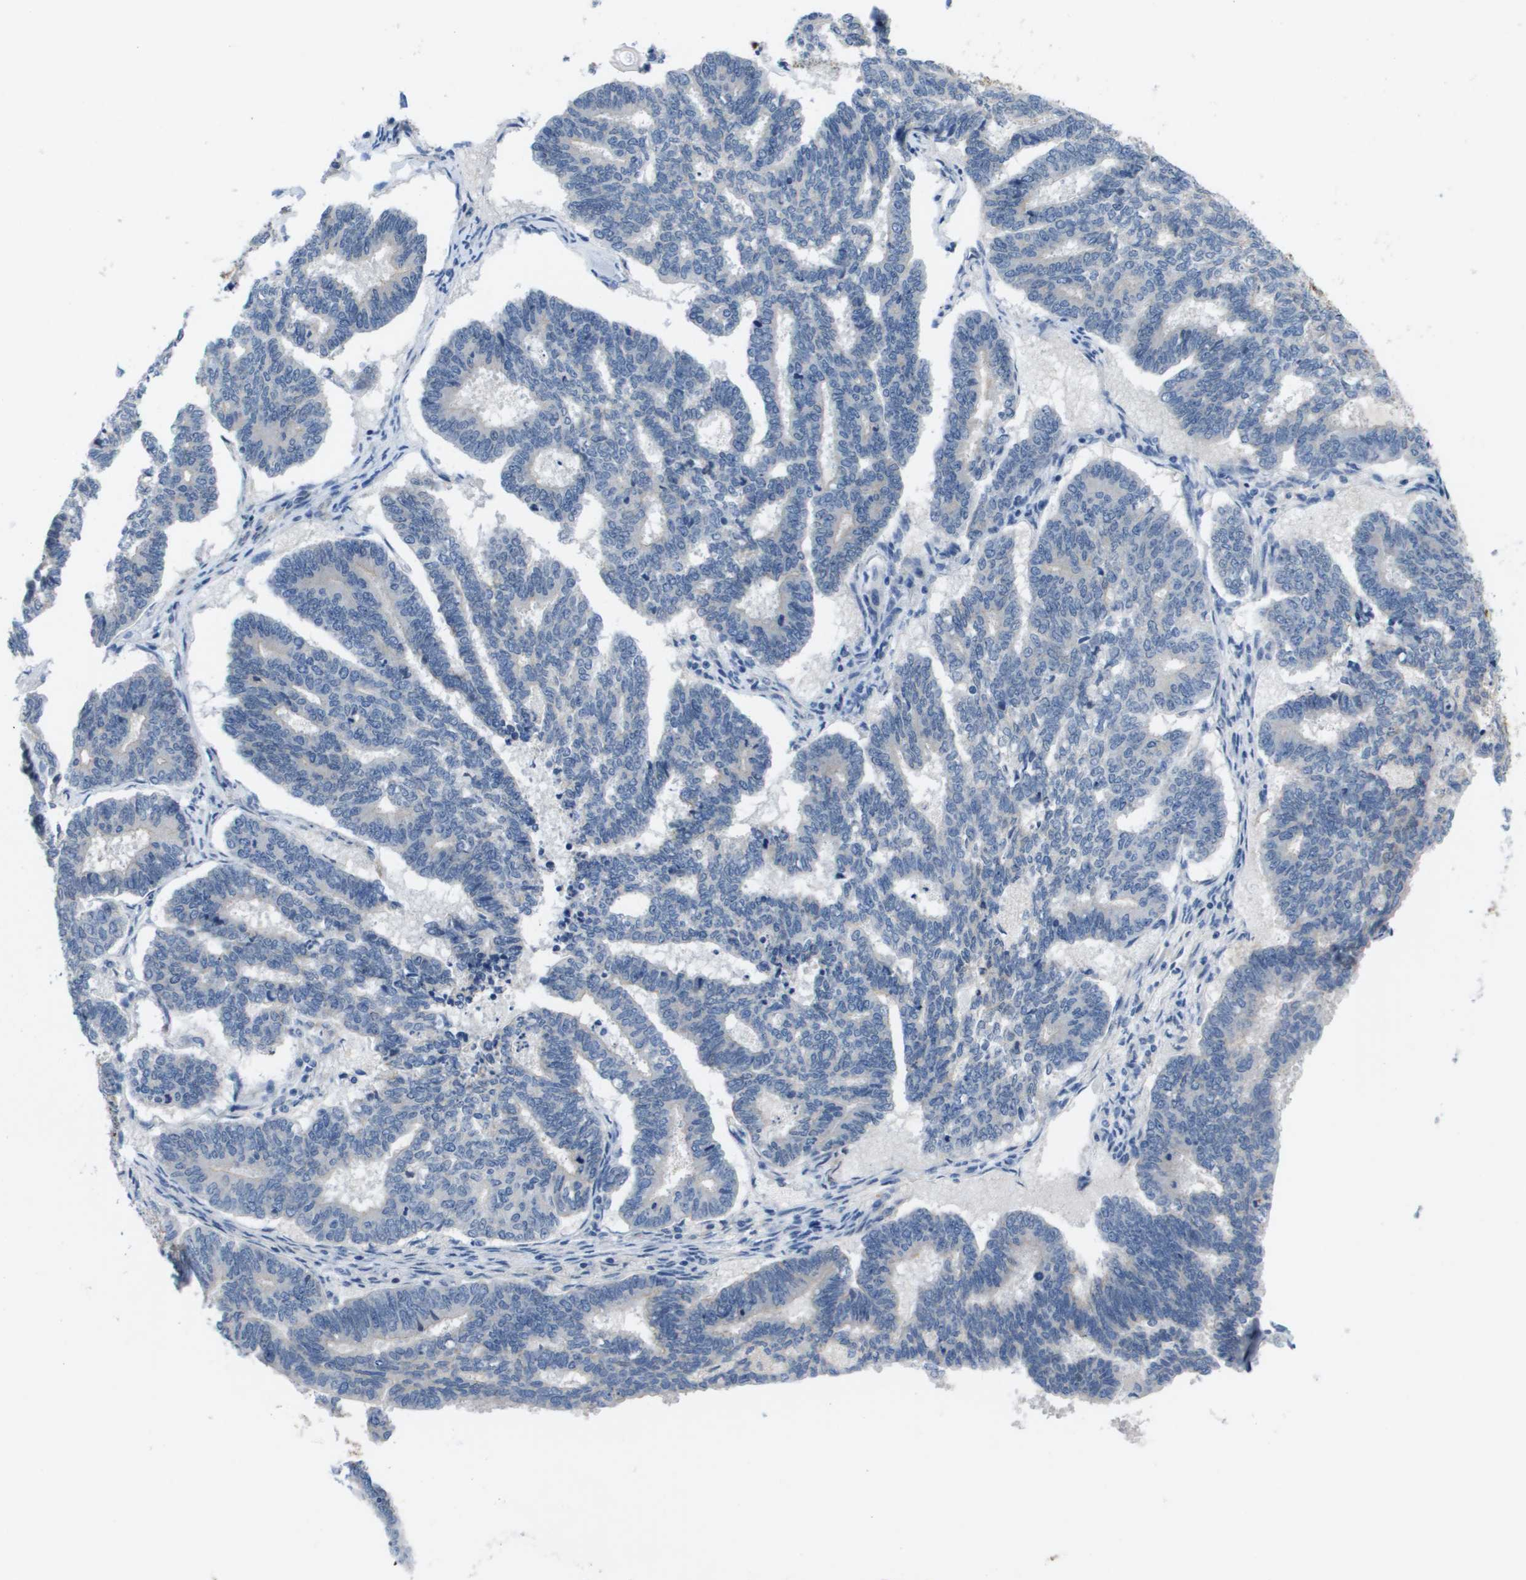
{"staining": {"intensity": "negative", "quantity": "none", "location": "none"}, "tissue": "endometrial cancer", "cell_type": "Tumor cells", "image_type": "cancer", "snomed": [{"axis": "morphology", "description": "Adenocarcinoma, NOS"}, {"axis": "topography", "description": "Endometrium"}], "caption": "Protein analysis of endometrial adenocarcinoma shows no significant expression in tumor cells.", "gene": "LPP", "patient": {"sex": "female", "age": 70}}